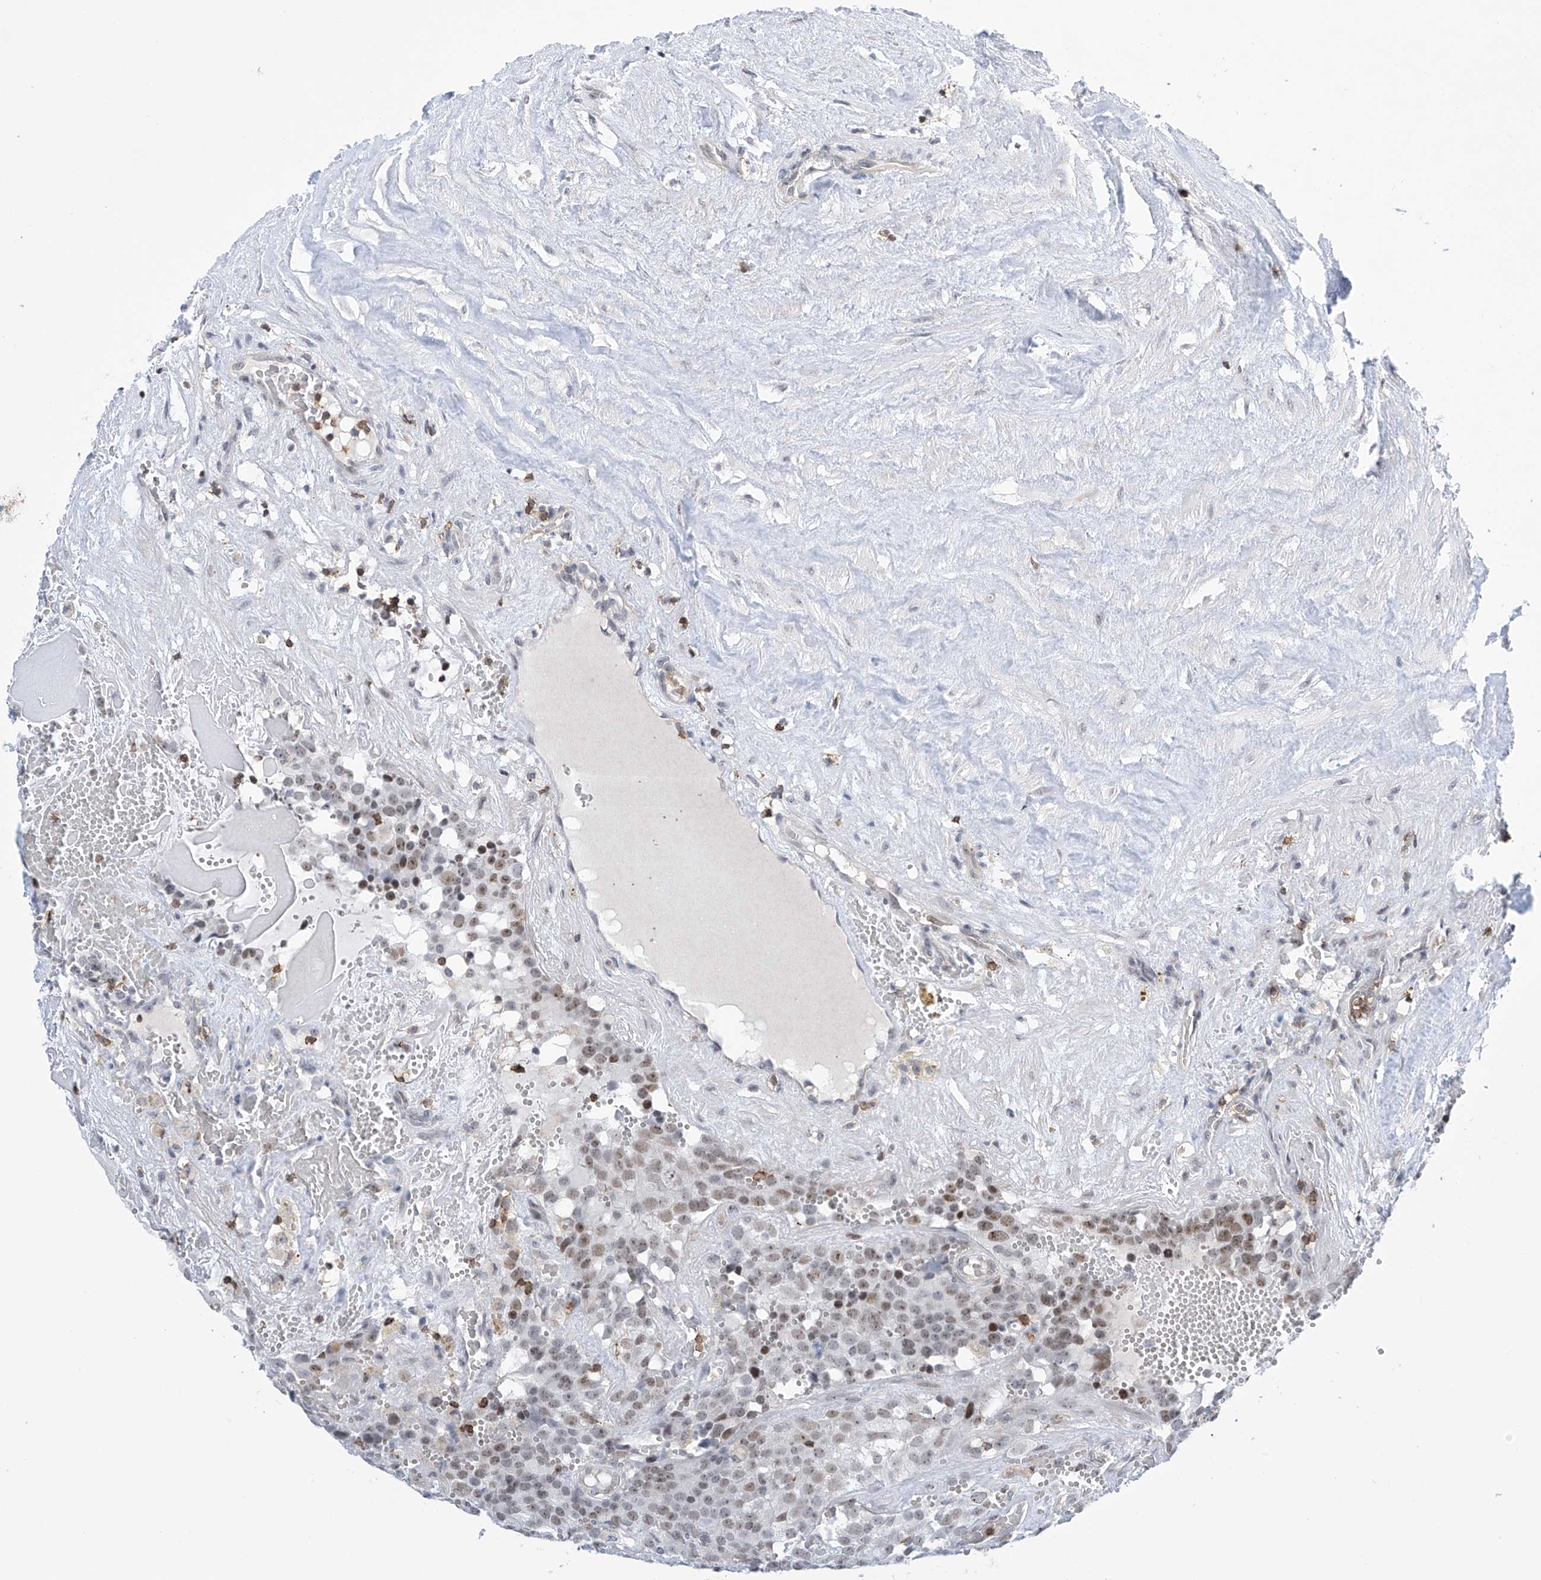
{"staining": {"intensity": "moderate", "quantity": "<25%", "location": "nuclear"}, "tissue": "testis cancer", "cell_type": "Tumor cells", "image_type": "cancer", "snomed": [{"axis": "morphology", "description": "Seminoma, NOS"}, {"axis": "topography", "description": "Testis"}], "caption": "About <25% of tumor cells in testis seminoma show moderate nuclear protein expression as visualized by brown immunohistochemical staining.", "gene": "MSL3", "patient": {"sex": "male", "age": 71}}